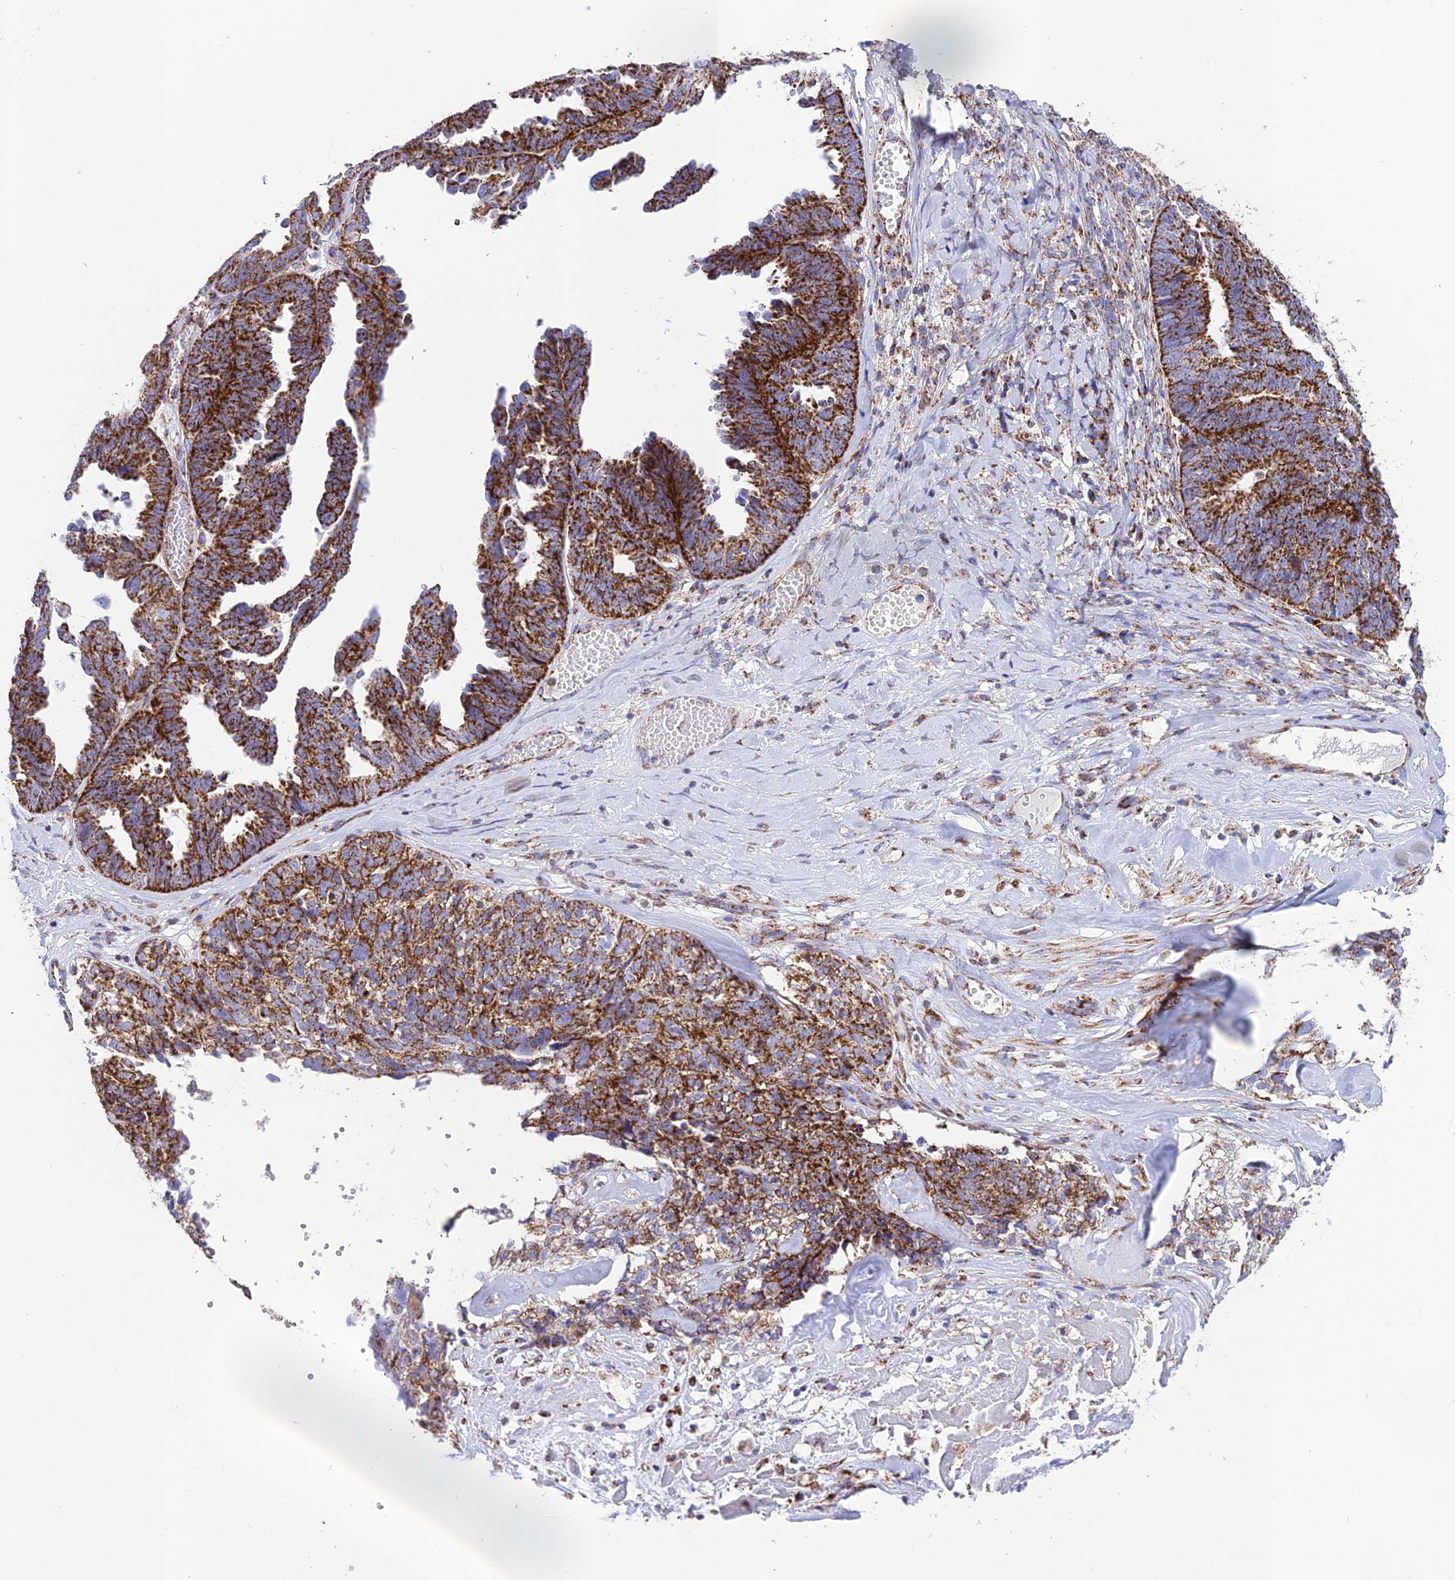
{"staining": {"intensity": "strong", "quantity": ">75%", "location": "cytoplasmic/membranous"}, "tissue": "ovarian cancer", "cell_type": "Tumor cells", "image_type": "cancer", "snomed": [{"axis": "morphology", "description": "Cystadenocarcinoma, serous, NOS"}, {"axis": "topography", "description": "Ovary"}], "caption": "Protein expression analysis of ovarian cancer (serous cystadenocarcinoma) demonstrates strong cytoplasmic/membranous expression in approximately >75% of tumor cells.", "gene": "CHCHD3", "patient": {"sex": "female", "age": 79}}